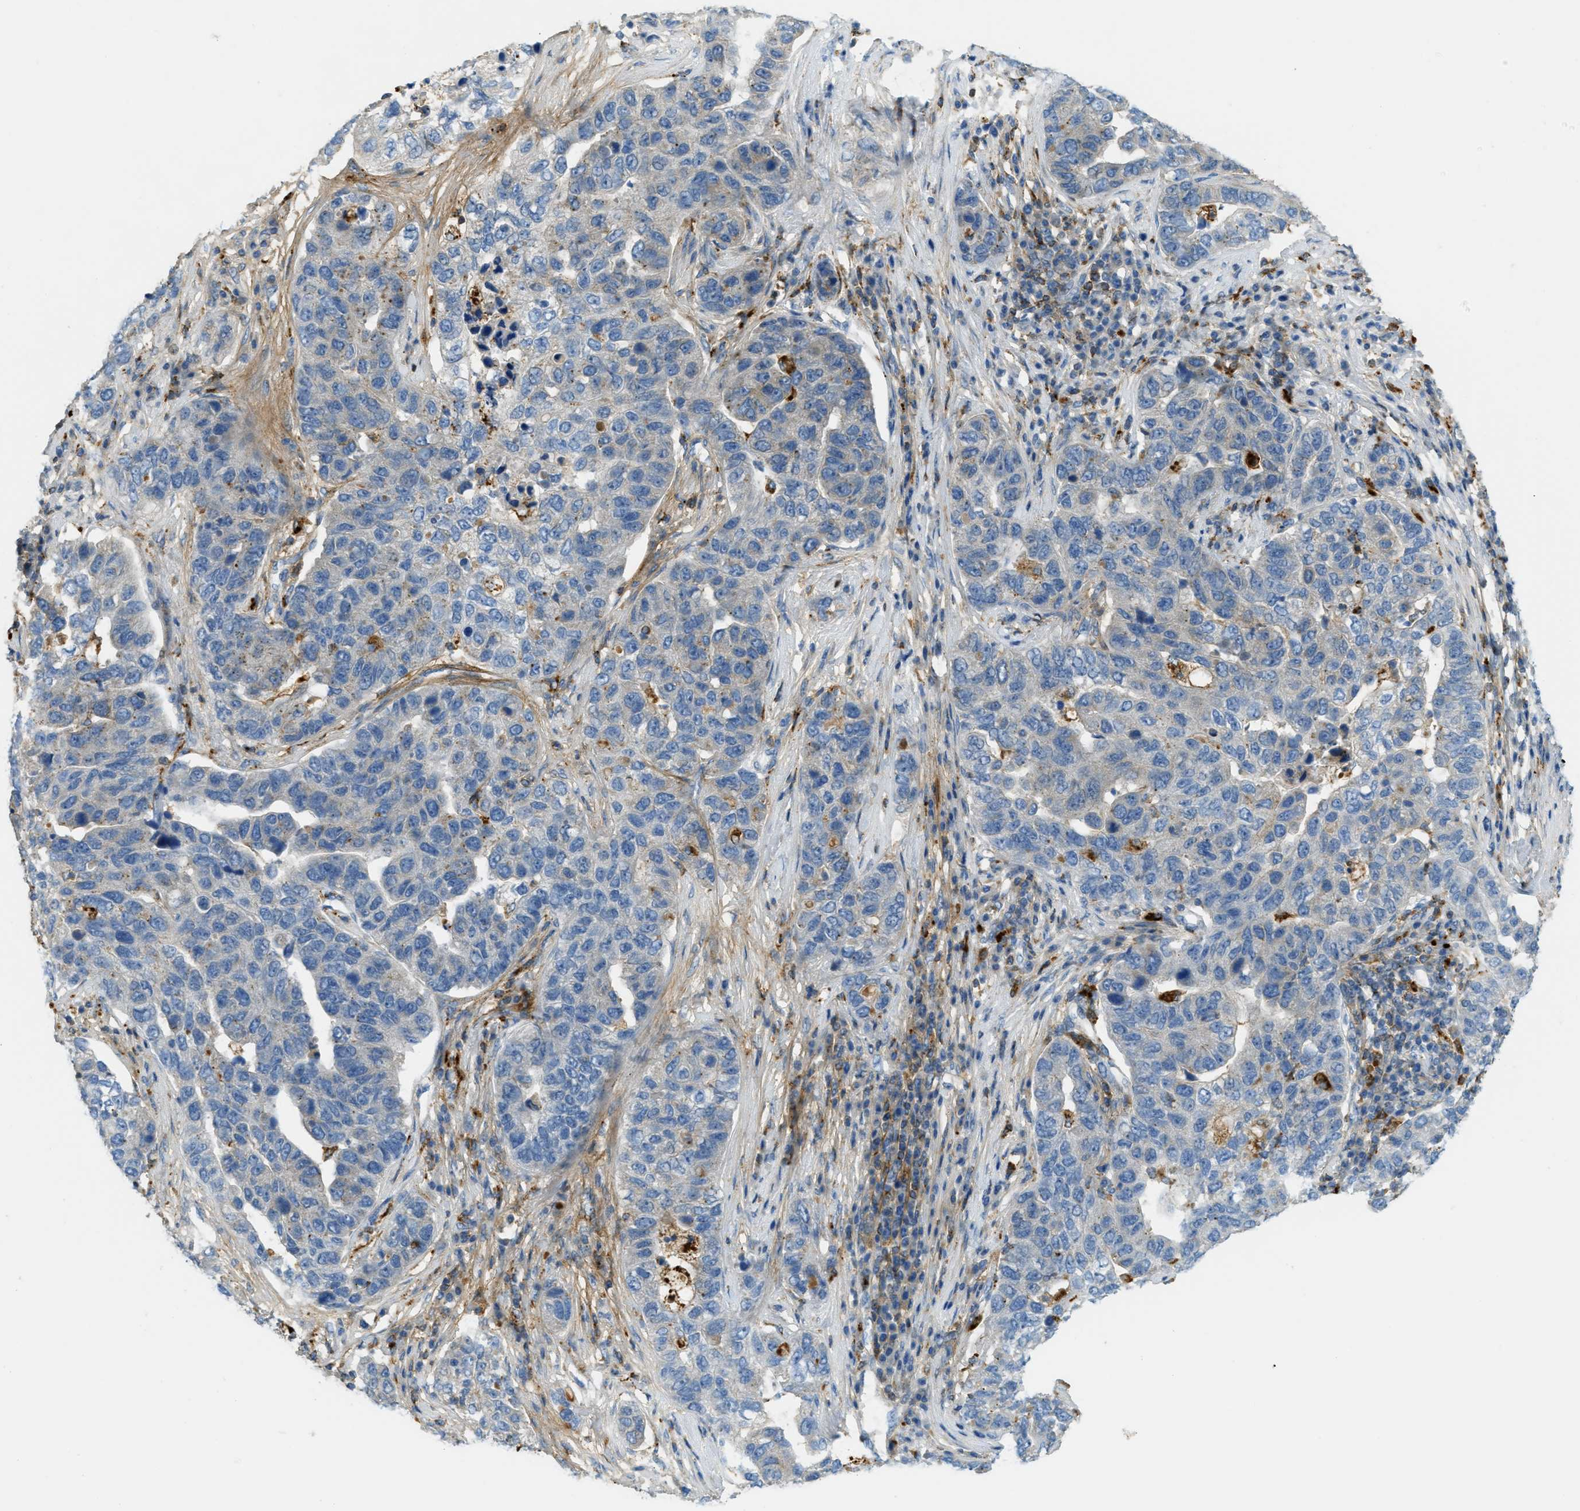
{"staining": {"intensity": "negative", "quantity": "none", "location": "none"}, "tissue": "pancreatic cancer", "cell_type": "Tumor cells", "image_type": "cancer", "snomed": [{"axis": "morphology", "description": "Adenocarcinoma, NOS"}, {"axis": "topography", "description": "Pancreas"}], "caption": "A photomicrograph of human adenocarcinoma (pancreatic) is negative for staining in tumor cells. (Immunohistochemistry (ihc), brightfield microscopy, high magnification).", "gene": "PLBD2", "patient": {"sex": "female", "age": 61}}